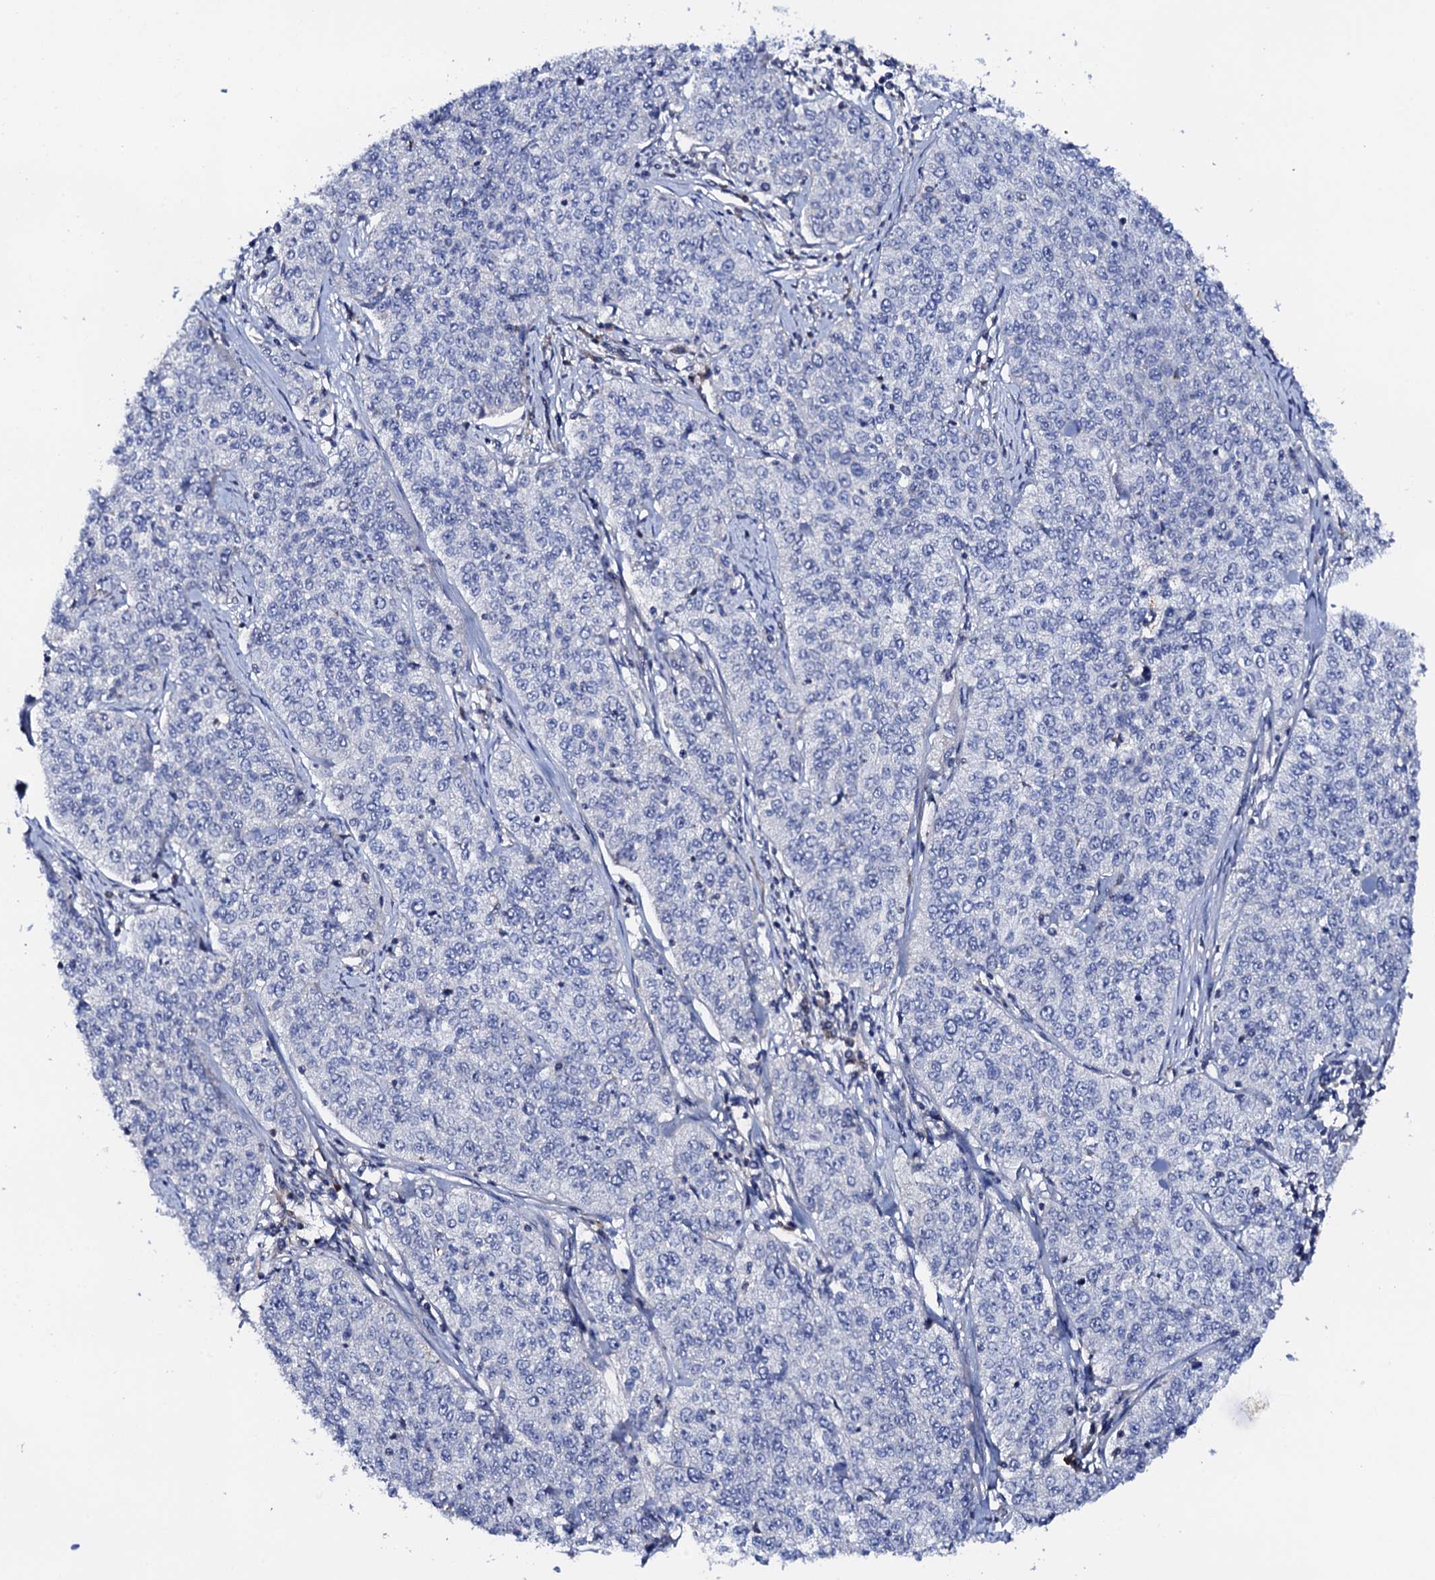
{"staining": {"intensity": "negative", "quantity": "none", "location": "none"}, "tissue": "cervical cancer", "cell_type": "Tumor cells", "image_type": "cancer", "snomed": [{"axis": "morphology", "description": "Squamous cell carcinoma, NOS"}, {"axis": "topography", "description": "Cervix"}], "caption": "DAB immunohistochemical staining of human cervical squamous cell carcinoma shows no significant positivity in tumor cells.", "gene": "MRPL48", "patient": {"sex": "female", "age": 35}}